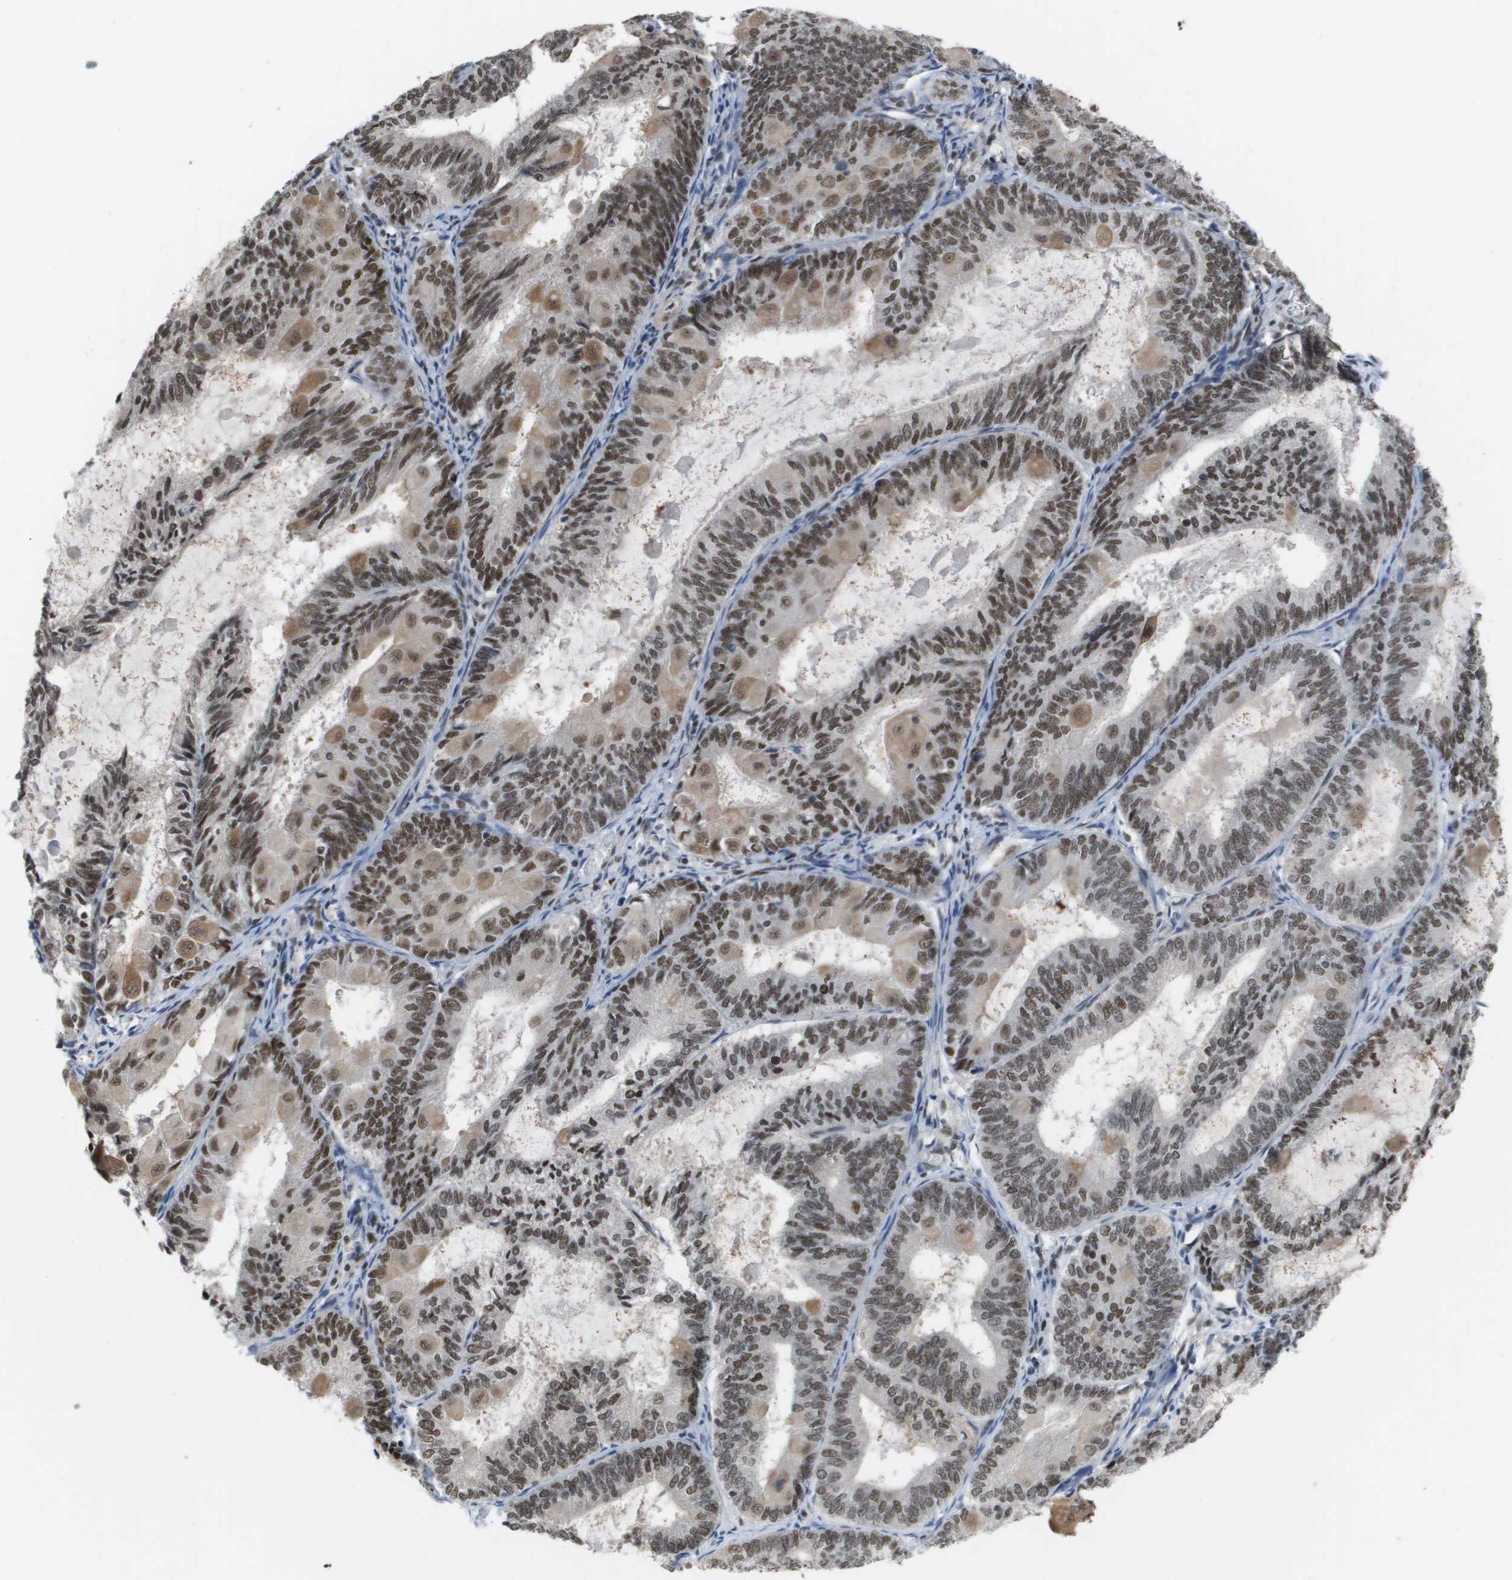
{"staining": {"intensity": "moderate", "quantity": ">75%", "location": "nuclear"}, "tissue": "endometrial cancer", "cell_type": "Tumor cells", "image_type": "cancer", "snomed": [{"axis": "morphology", "description": "Adenocarcinoma, NOS"}, {"axis": "topography", "description": "Endometrium"}], "caption": "Immunohistochemistry (IHC) of human adenocarcinoma (endometrial) reveals medium levels of moderate nuclear positivity in approximately >75% of tumor cells. (IHC, brightfield microscopy, high magnification).", "gene": "ISY1", "patient": {"sex": "female", "age": 81}}